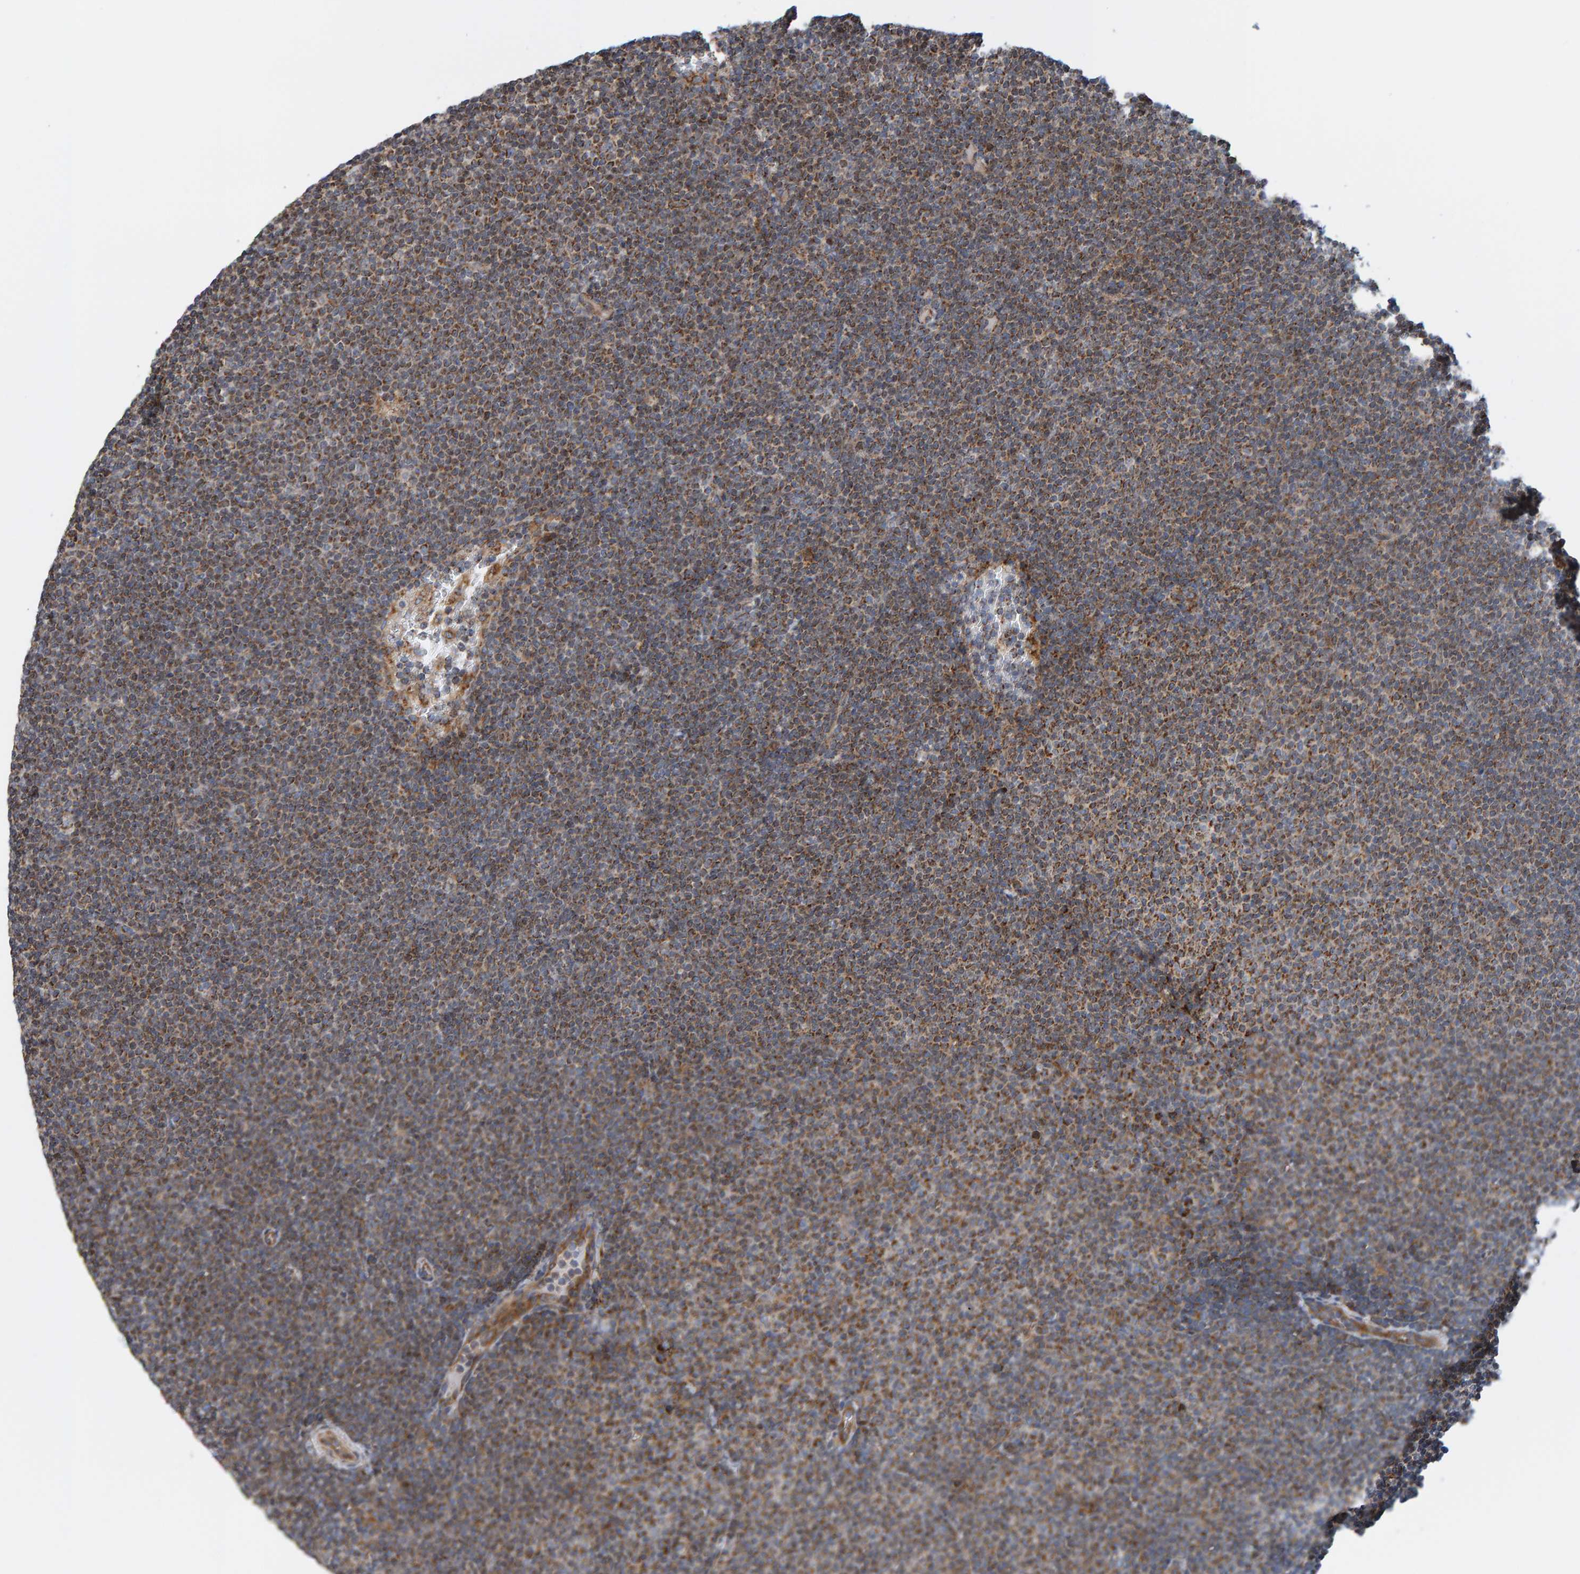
{"staining": {"intensity": "strong", "quantity": ">75%", "location": "cytoplasmic/membranous"}, "tissue": "lymphoma", "cell_type": "Tumor cells", "image_type": "cancer", "snomed": [{"axis": "morphology", "description": "Malignant lymphoma, non-Hodgkin's type, Low grade"}, {"axis": "topography", "description": "Lymph node"}], "caption": "Malignant lymphoma, non-Hodgkin's type (low-grade) was stained to show a protein in brown. There is high levels of strong cytoplasmic/membranous staining in approximately >75% of tumor cells.", "gene": "MRPL45", "patient": {"sex": "female", "age": 53}}